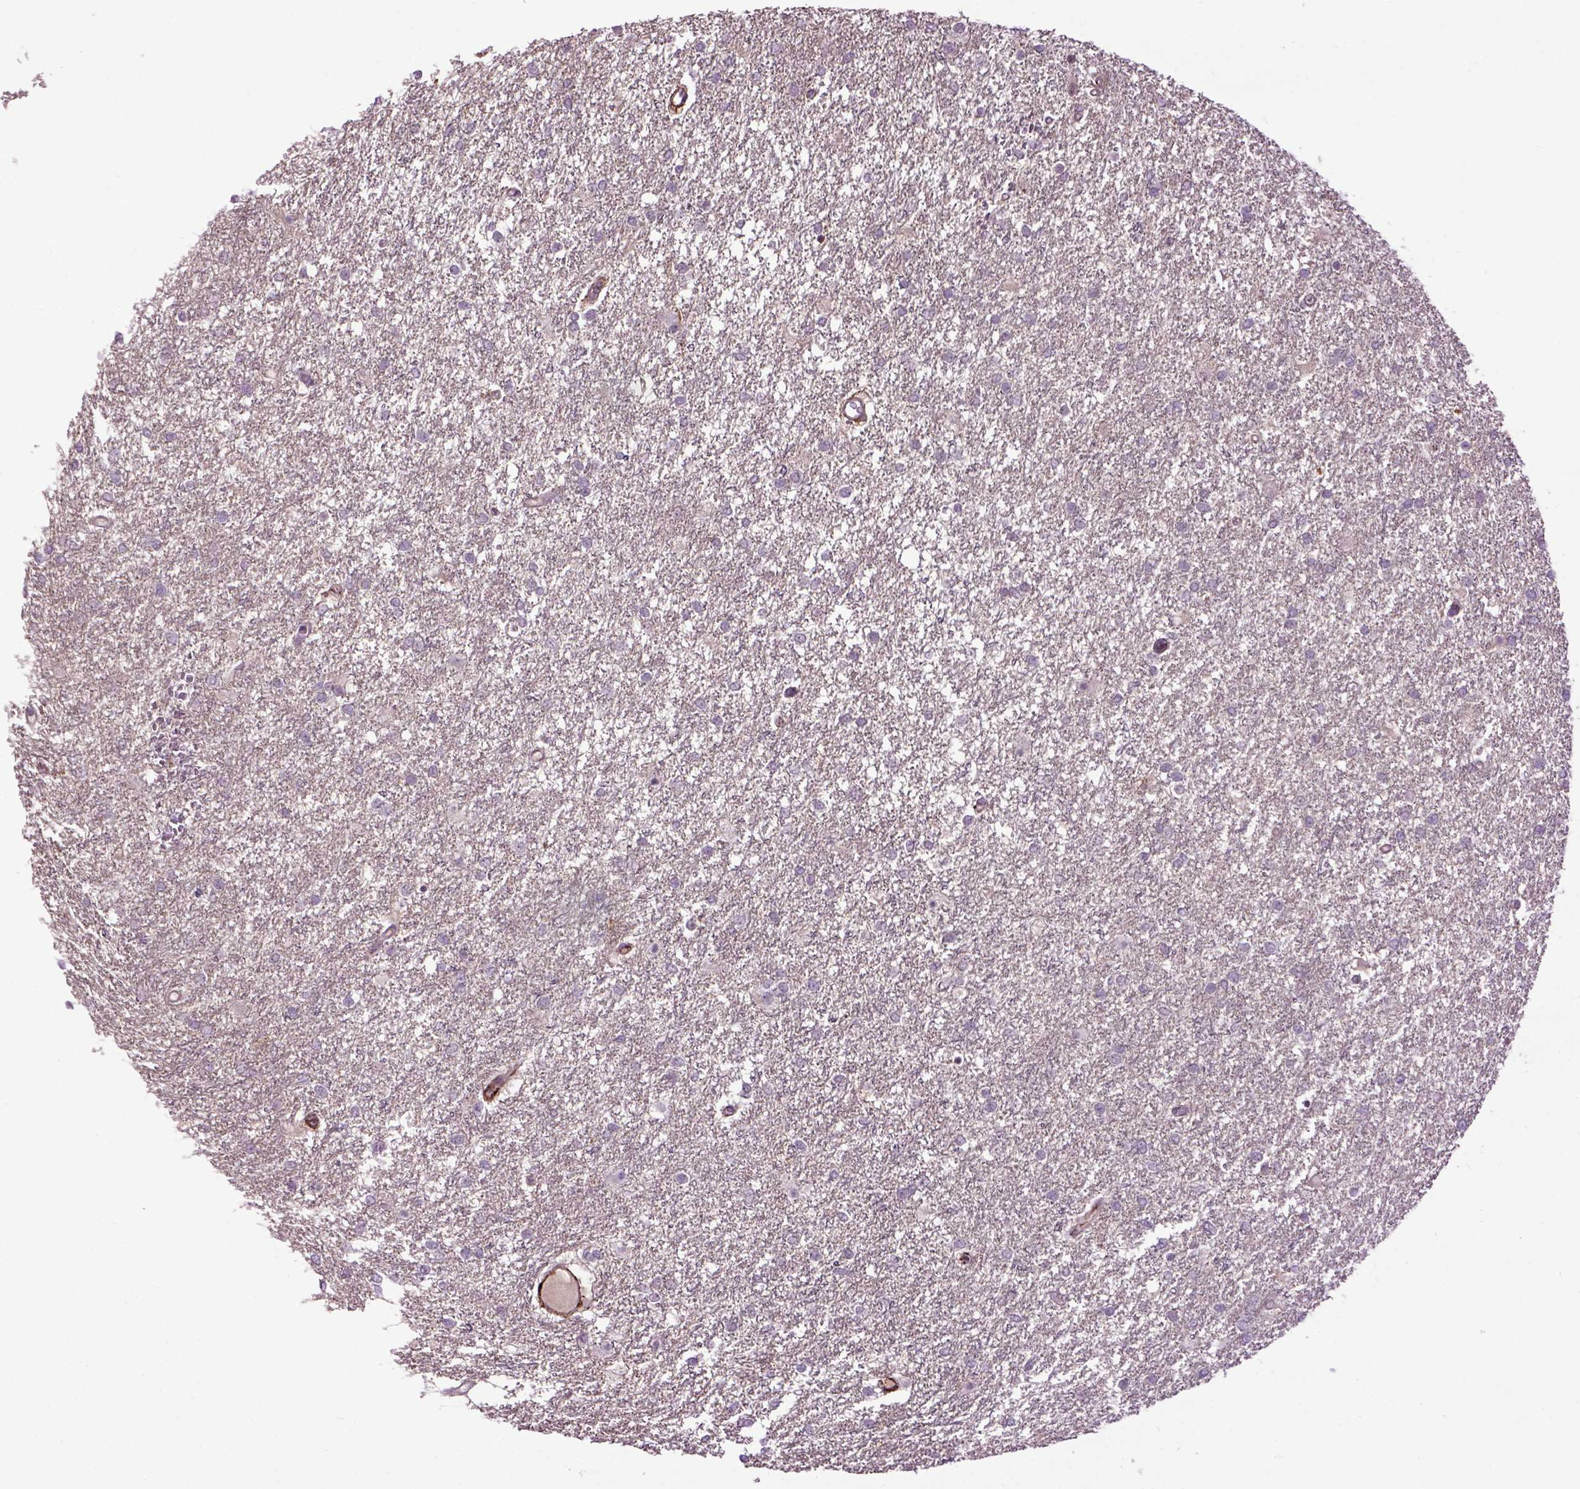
{"staining": {"intensity": "negative", "quantity": "none", "location": "none"}, "tissue": "glioma", "cell_type": "Tumor cells", "image_type": "cancer", "snomed": [{"axis": "morphology", "description": "Glioma, malignant, High grade"}, {"axis": "topography", "description": "Brain"}], "caption": "A photomicrograph of malignant glioma (high-grade) stained for a protein shows no brown staining in tumor cells.", "gene": "EMILIN3", "patient": {"sex": "female", "age": 61}}